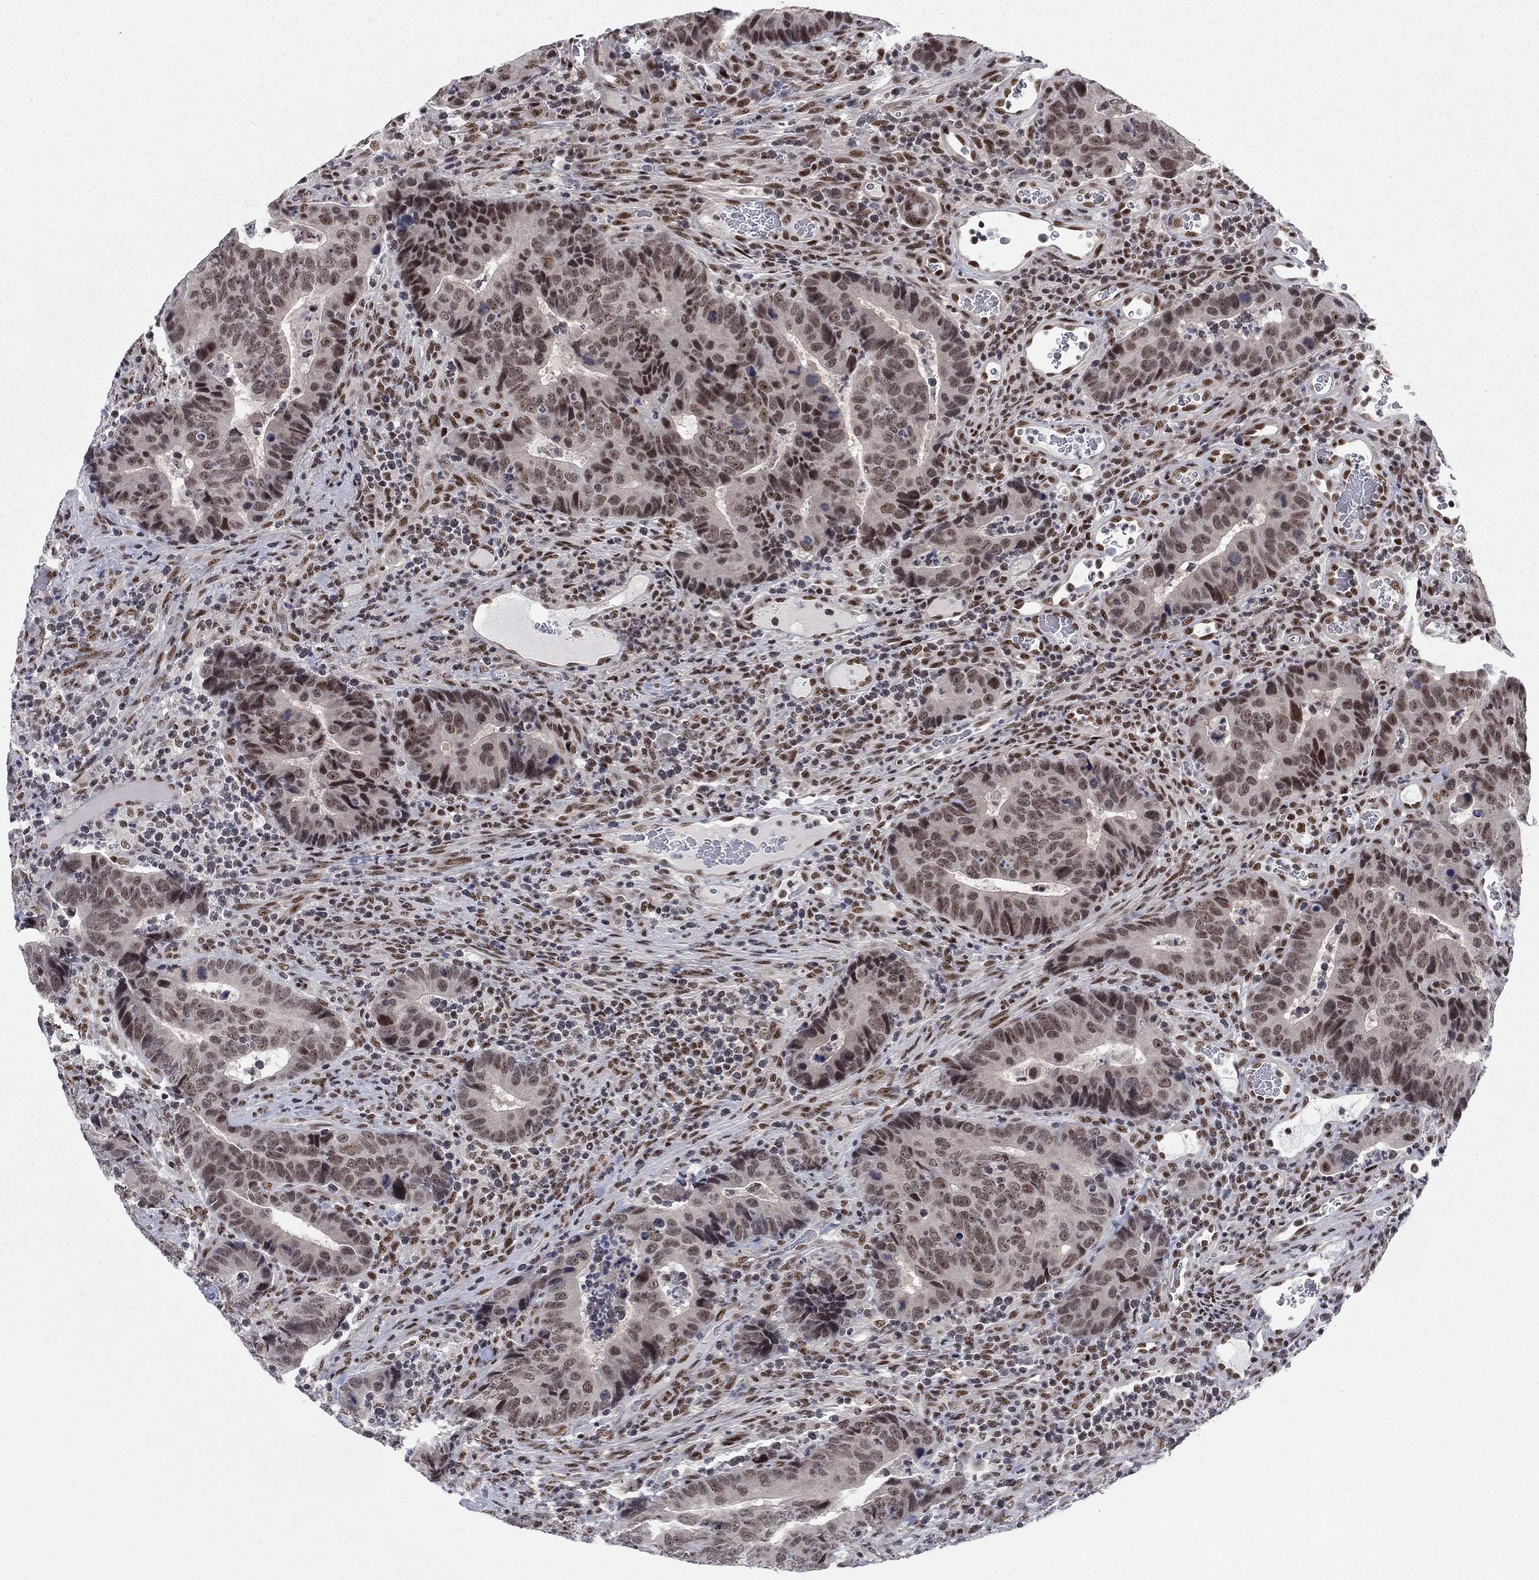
{"staining": {"intensity": "strong", "quantity": "<25%", "location": "nuclear"}, "tissue": "colorectal cancer", "cell_type": "Tumor cells", "image_type": "cancer", "snomed": [{"axis": "morphology", "description": "Adenocarcinoma, NOS"}, {"axis": "topography", "description": "Colon"}], "caption": "Immunohistochemical staining of colorectal cancer (adenocarcinoma) displays strong nuclear protein expression in approximately <25% of tumor cells.", "gene": "FYTTD1", "patient": {"sex": "female", "age": 56}}